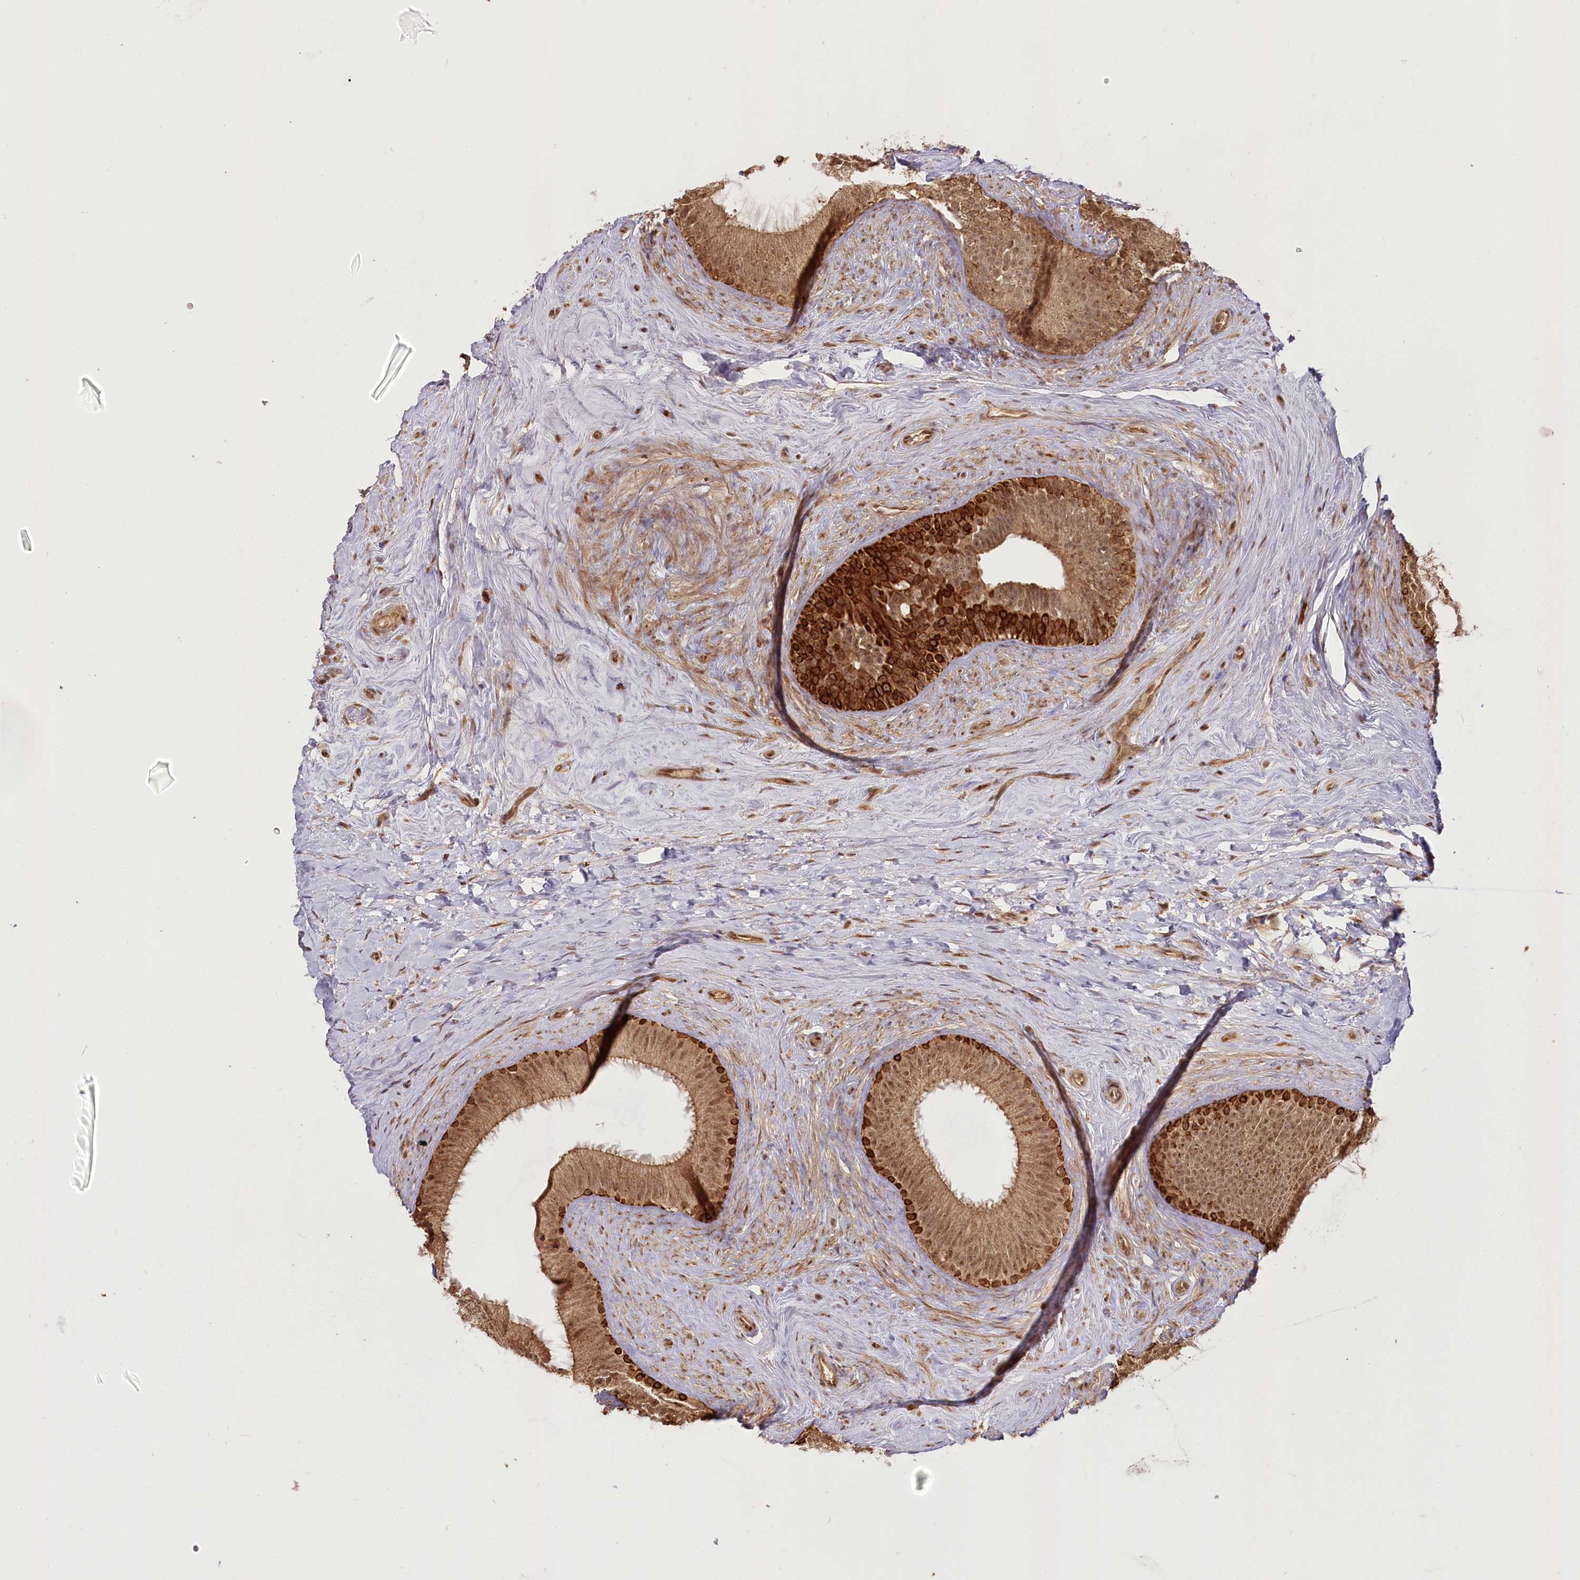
{"staining": {"intensity": "strong", "quantity": "25%-75%", "location": "cytoplasmic/membranous,nuclear"}, "tissue": "epididymis", "cell_type": "Glandular cells", "image_type": "normal", "snomed": [{"axis": "morphology", "description": "Normal tissue, NOS"}, {"axis": "topography", "description": "Epididymis"}], "caption": "Immunohistochemical staining of benign human epididymis shows strong cytoplasmic/membranous,nuclear protein expression in about 25%-75% of glandular cells.", "gene": "R3HDM2", "patient": {"sex": "male", "age": 84}}